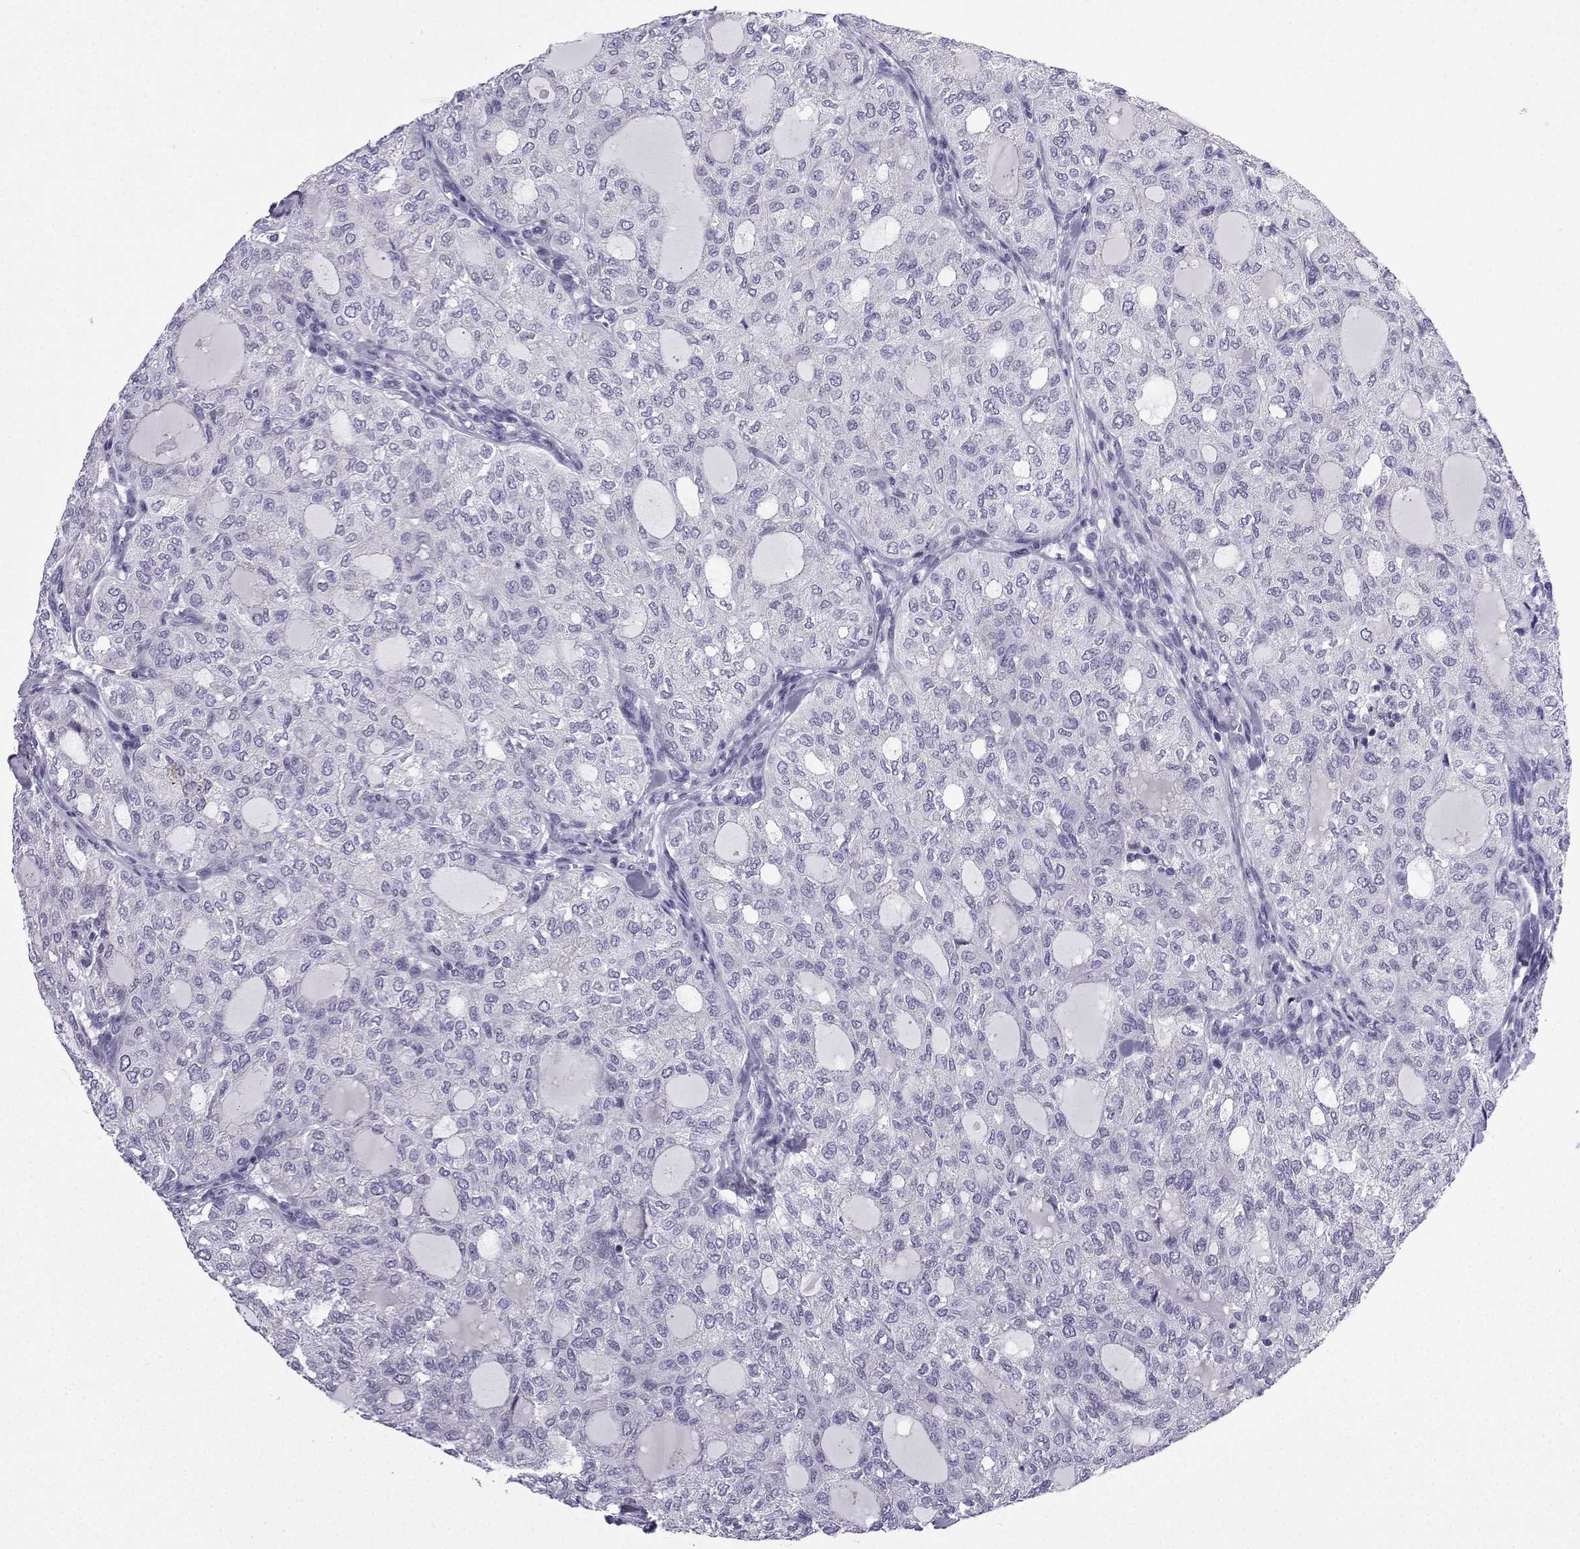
{"staining": {"intensity": "negative", "quantity": "none", "location": "none"}, "tissue": "thyroid cancer", "cell_type": "Tumor cells", "image_type": "cancer", "snomed": [{"axis": "morphology", "description": "Follicular adenoma carcinoma, NOS"}, {"axis": "topography", "description": "Thyroid gland"}], "caption": "Thyroid cancer stained for a protein using immunohistochemistry exhibits no staining tumor cells.", "gene": "ACRBP", "patient": {"sex": "male", "age": 75}}